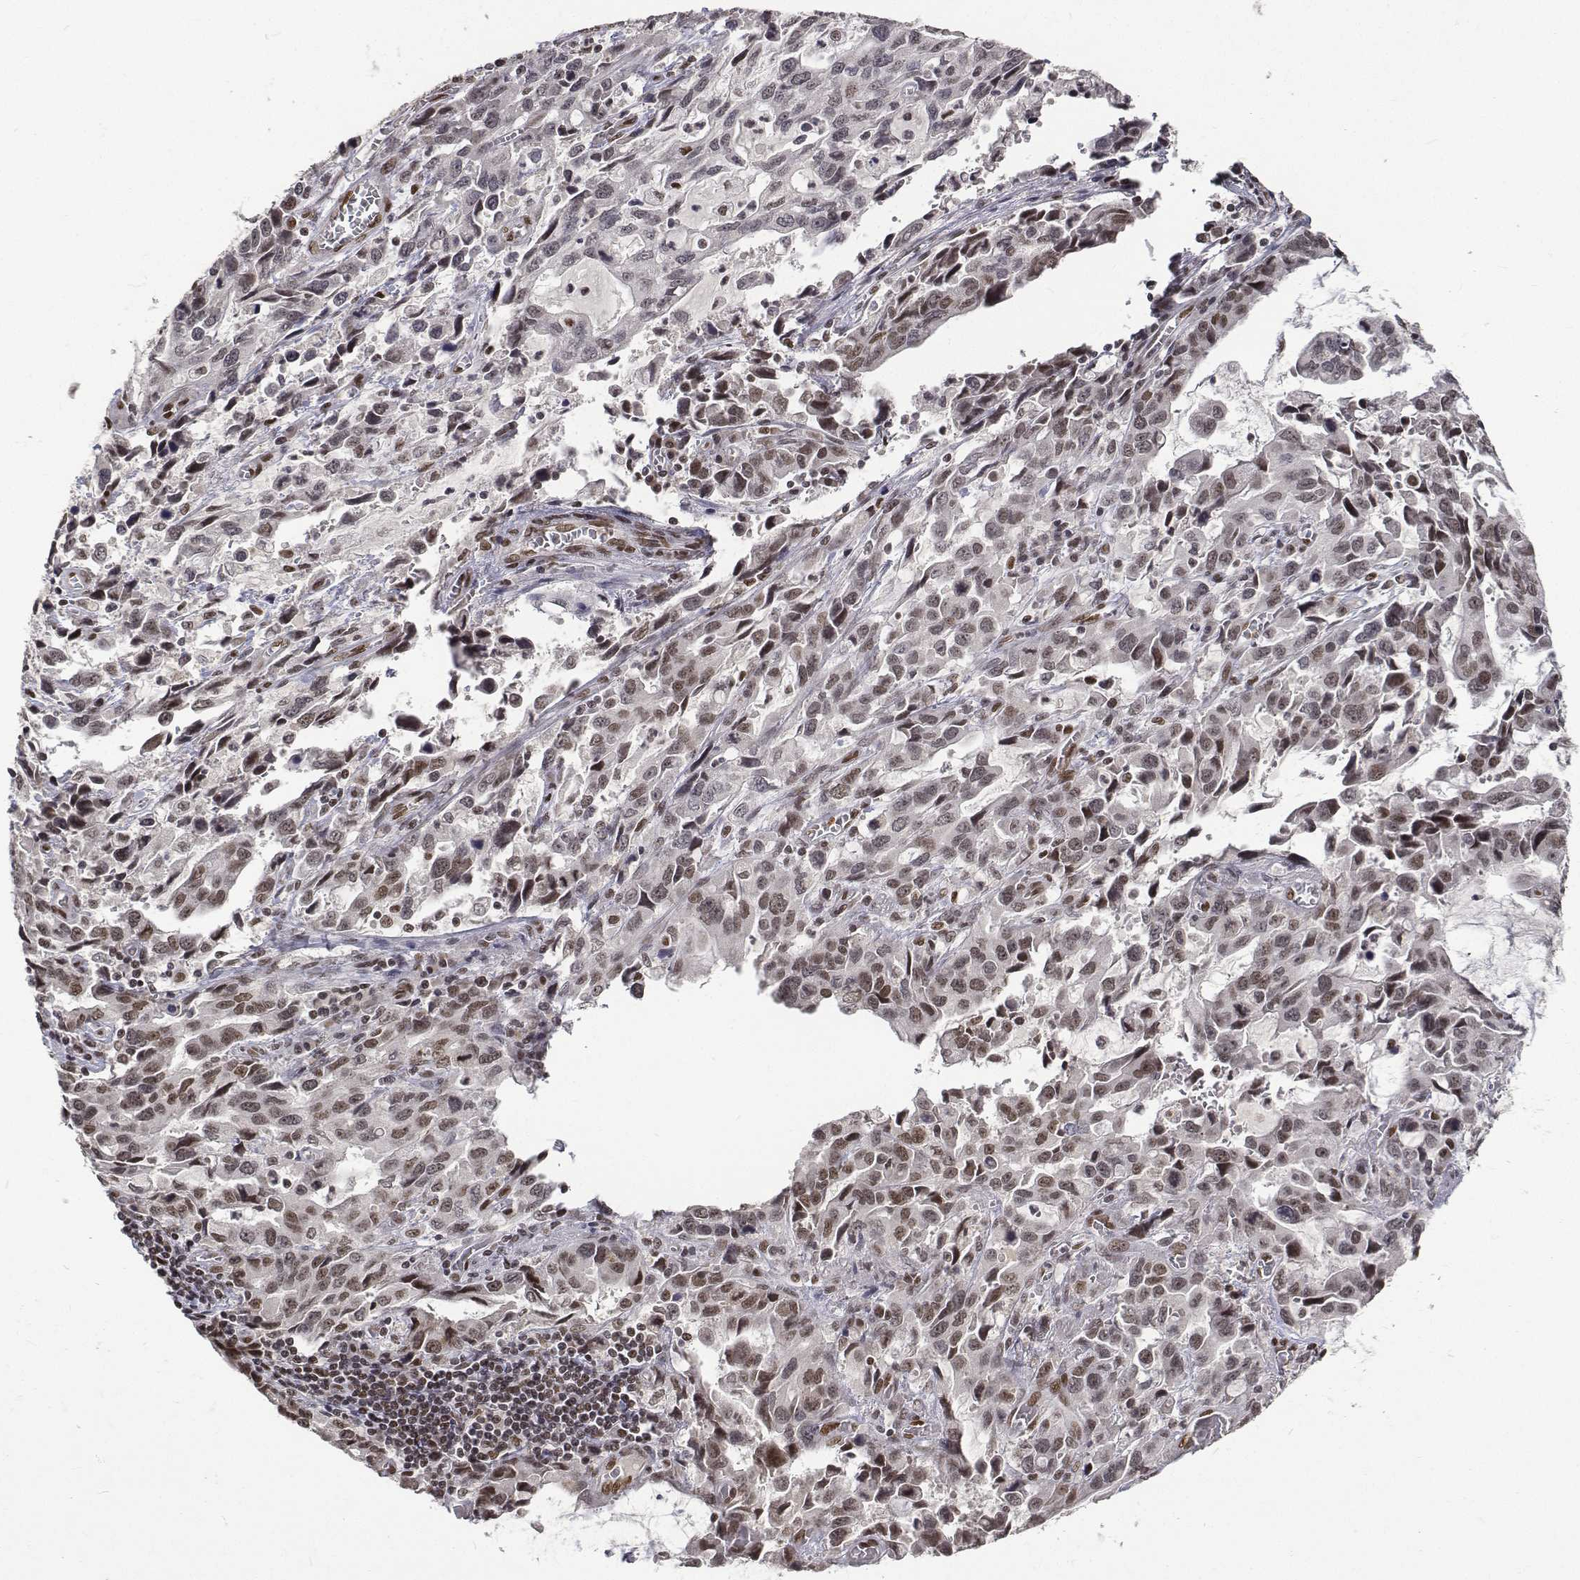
{"staining": {"intensity": "weak", "quantity": "<25%", "location": "nuclear"}, "tissue": "stomach cancer", "cell_type": "Tumor cells", "image_type": "cancer", "snomed": [{"axis": "morphology", "description": "Adenocarcinoma, NOS"}, {"axis": "topography", "description": "Stomach, upper"}], "caption": "Stomach adenocarcinoma was stained to show a protein in brown. There is no significant expression in tumor cells.", "gene": "ATRX", "patient": {"sex": "male", "age": 85}}